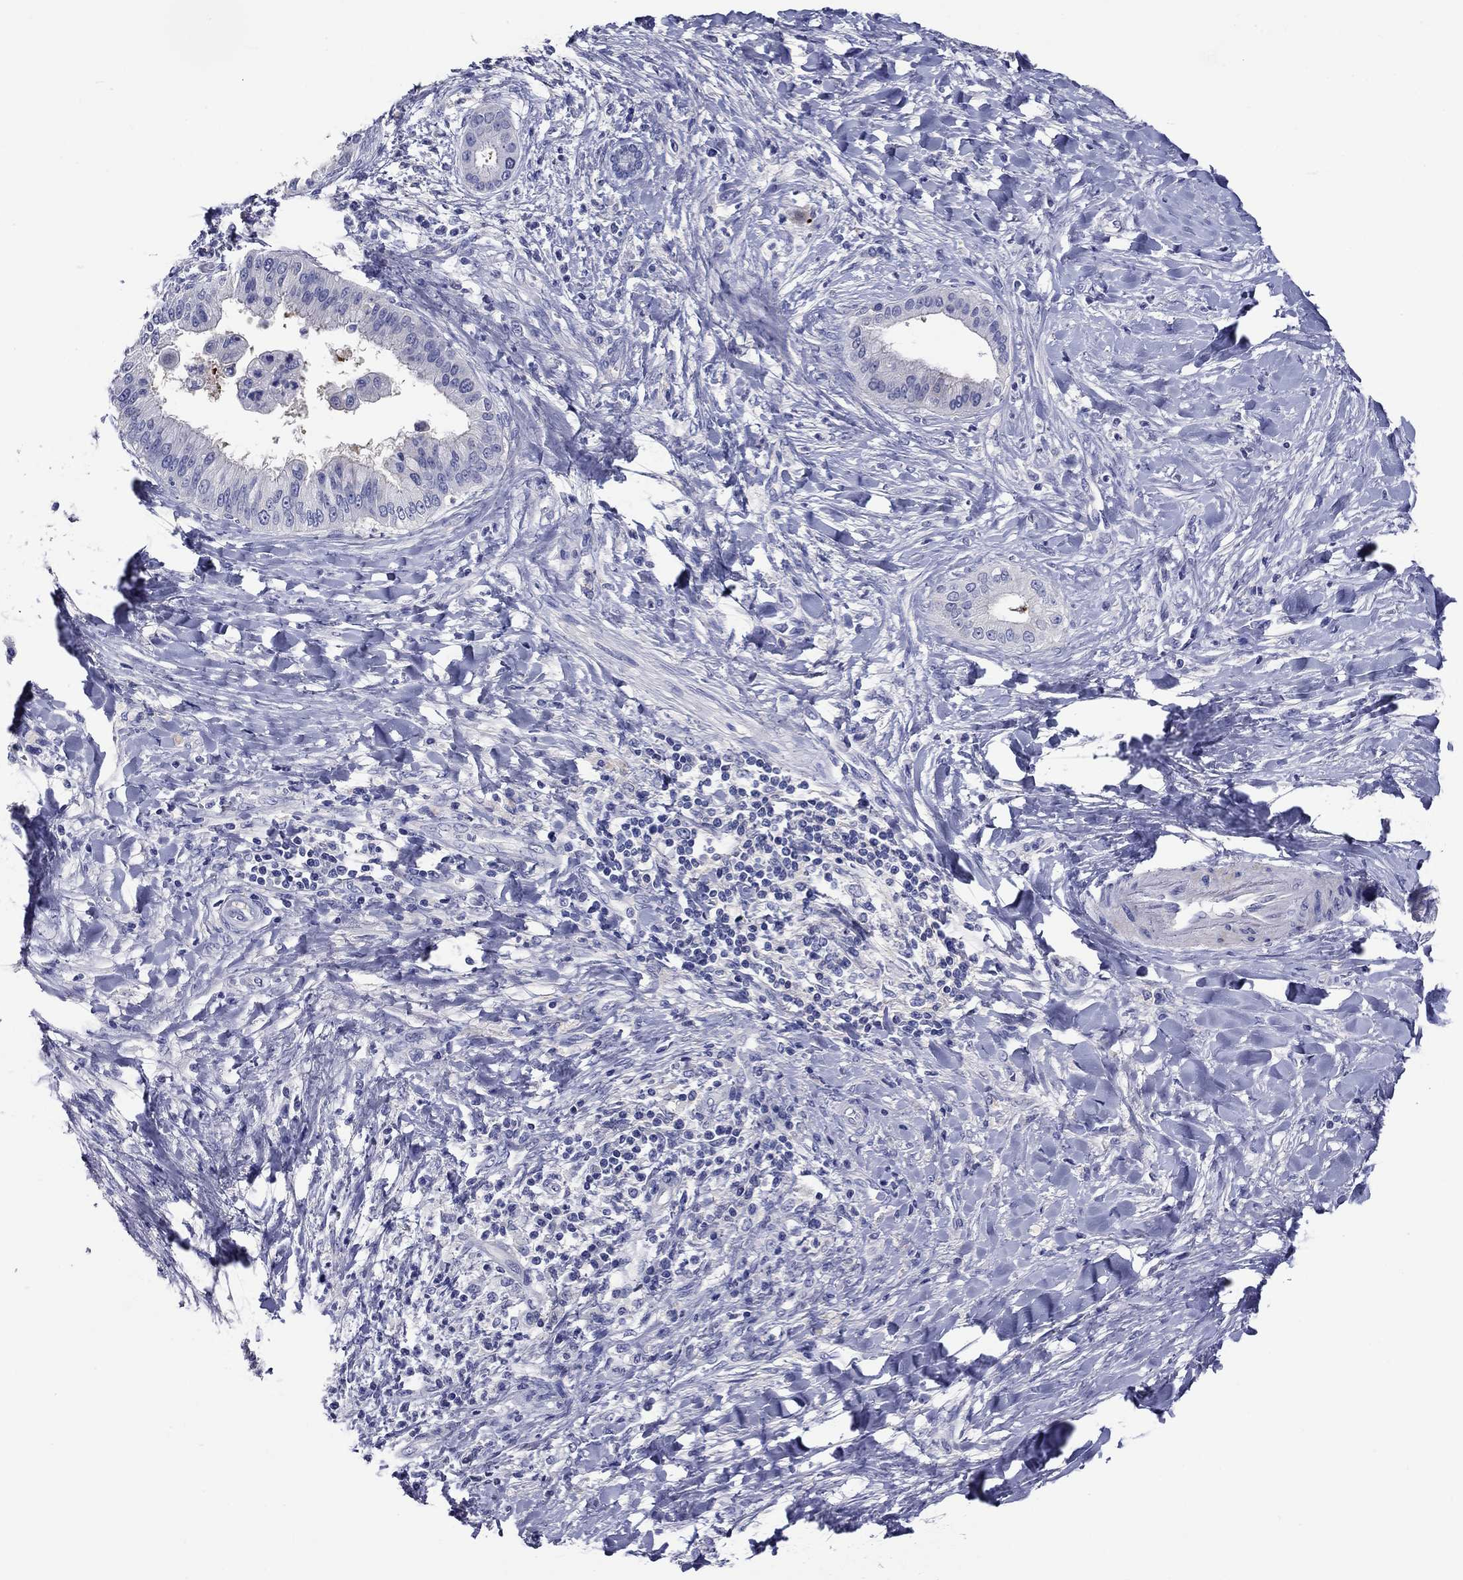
{"staining": {"intensity": "negative", "quantity": "none", "location": "none"}, "tissue": "liver cancer", "cell_type": "Tumor cells", "image_type": "cancer", "snomed": [{"axis": "morphology", "description": "Cholangiocarcinoma"}, {"axis": "topography", "description": "Liver"}], "caption": "The micrograph exhibits no staining of tumor cells in liver cancer. (Brightfield microscopy of DAB IHC at high magnification).", "gene": "CNDP1", "patient": {"sex": "female", "age": 54}}